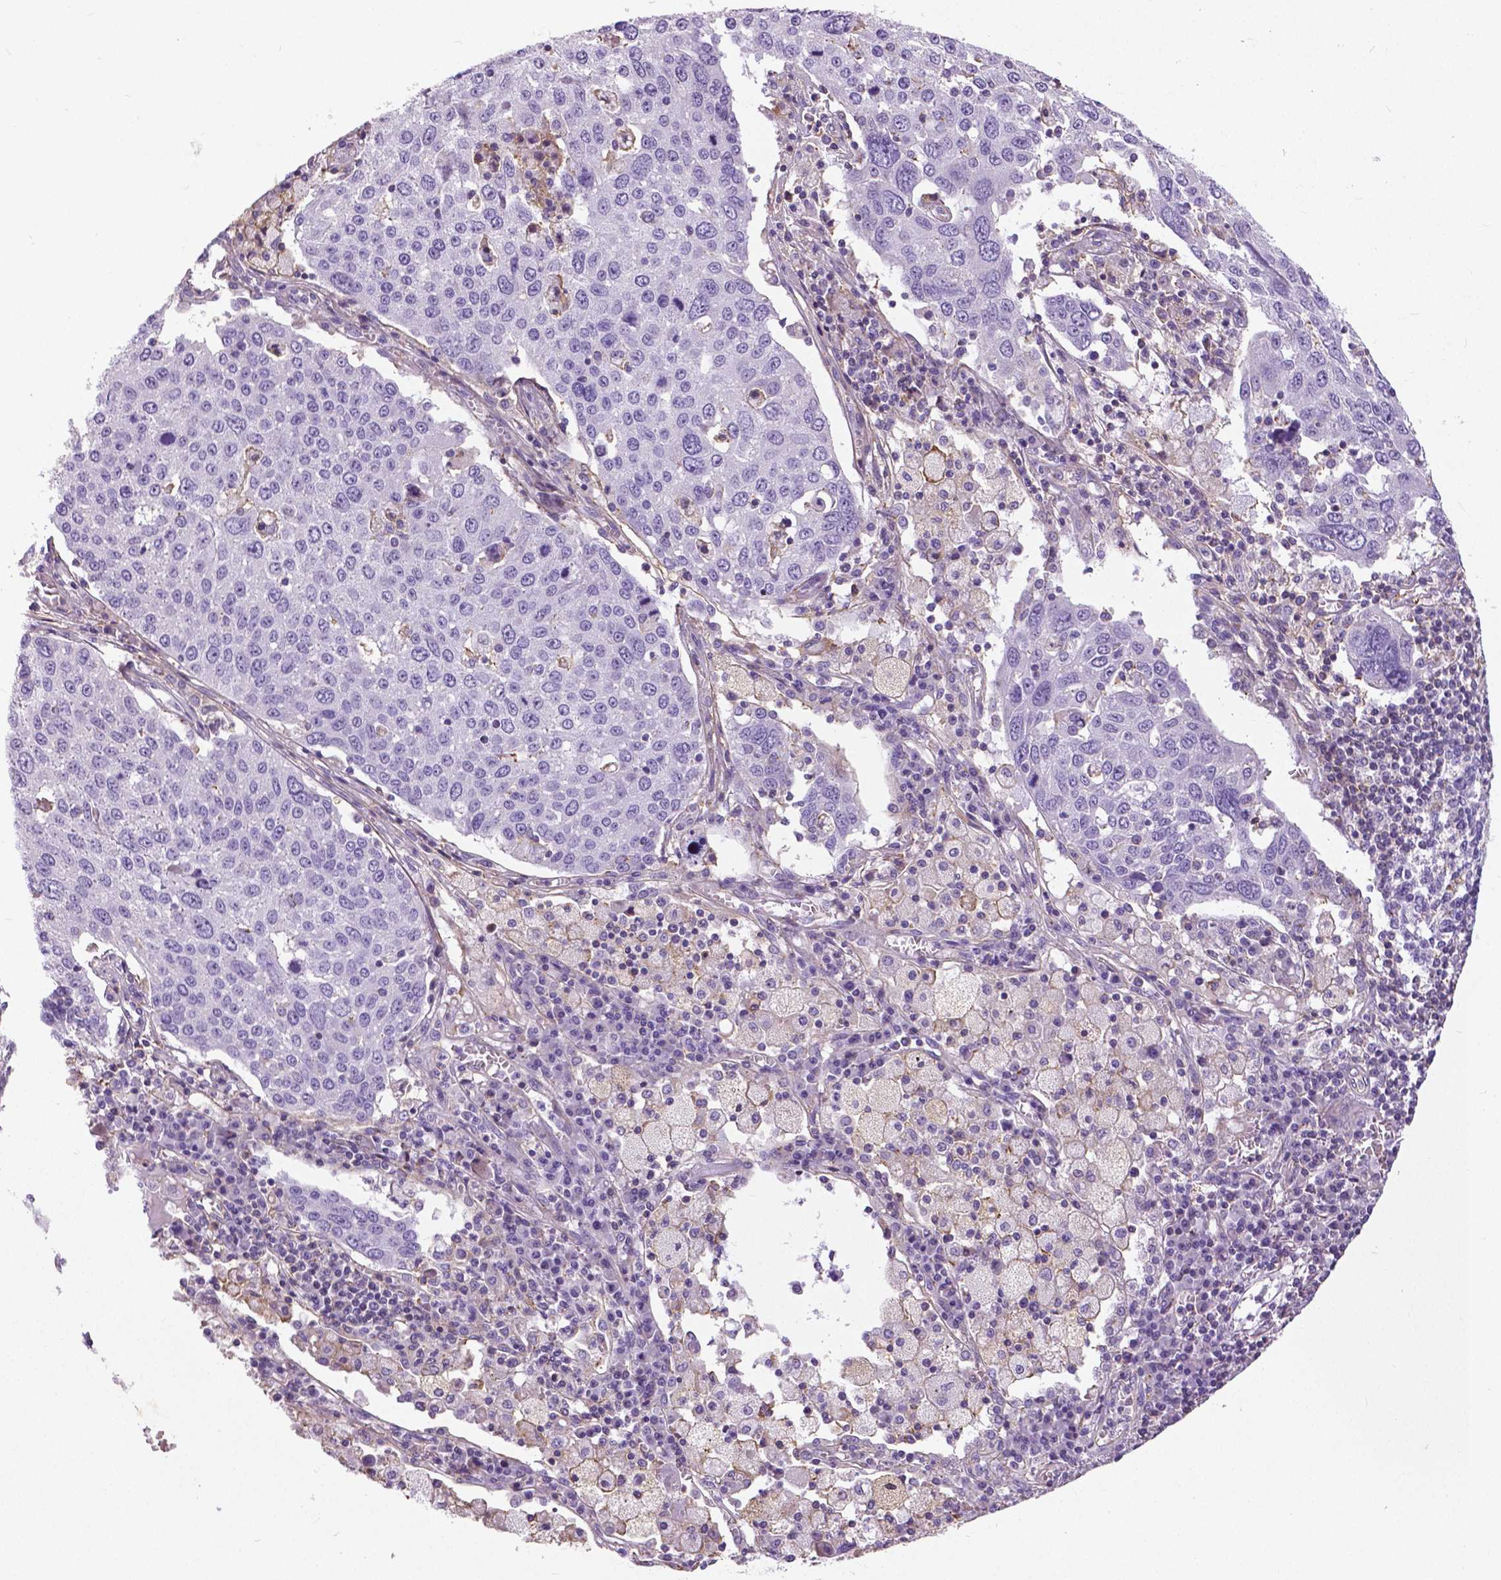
{"staining": {"intensity": "negative", "quantity": "none", "location": "none"}, "tissue": "lung cancer", "cell_type": "Tumor cells", "image_type": "cancer", "snomed": [{"axis": "morphology", "description": "Squamous cell carcinoma, NOS"}, {"axis": "topography", "description": "Lung"}], "caption": "DAB immunohistochemical staining of lung squamous cell carcinoma displays no significant positivity in tumor cells. (DAB (3,3'-diaminobenzidine) immunohistochemistry visualized using brightfield microscopy, high magnification).", "gene": "ANXA13", "patient": {"sex": "male", "age": 65}}